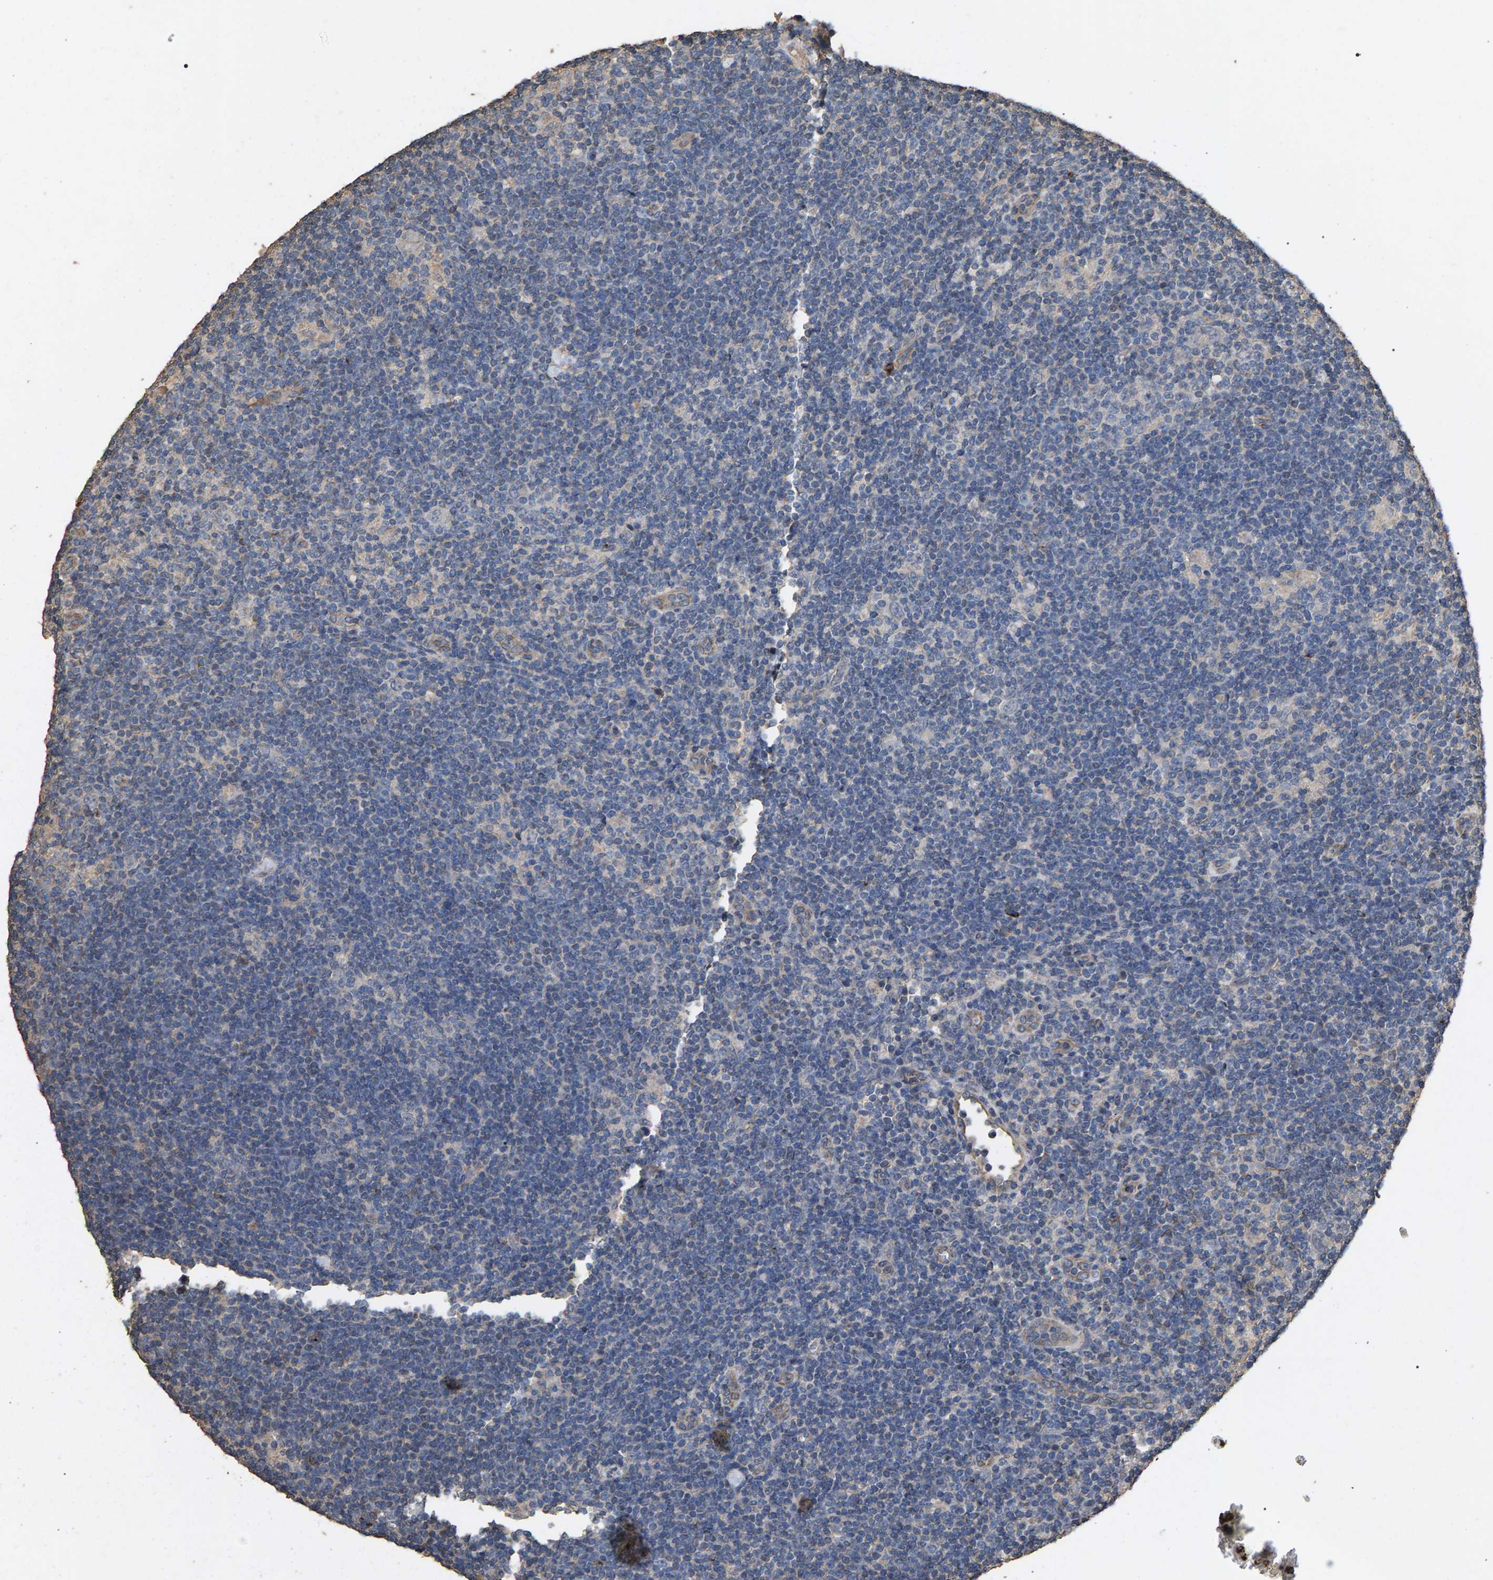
{"staining": {"intensity": "negative", "quantity": "none", "location": "none"}, "tissue": "lymphoma", "cell_type": "Tumor cells", "image_type": "cancer", "snomed": [{"axis": "morphology", "description": "Hodgkin's disease, NOS"}, {"axis": "topography", "description": "Lymph node"}], "caption": "Lymphoma was stained to show a protein in brown. There is no significant staining in tumor cells.", "gene": "HTRA3", "patient": {"sex": "female", "age": 57}}